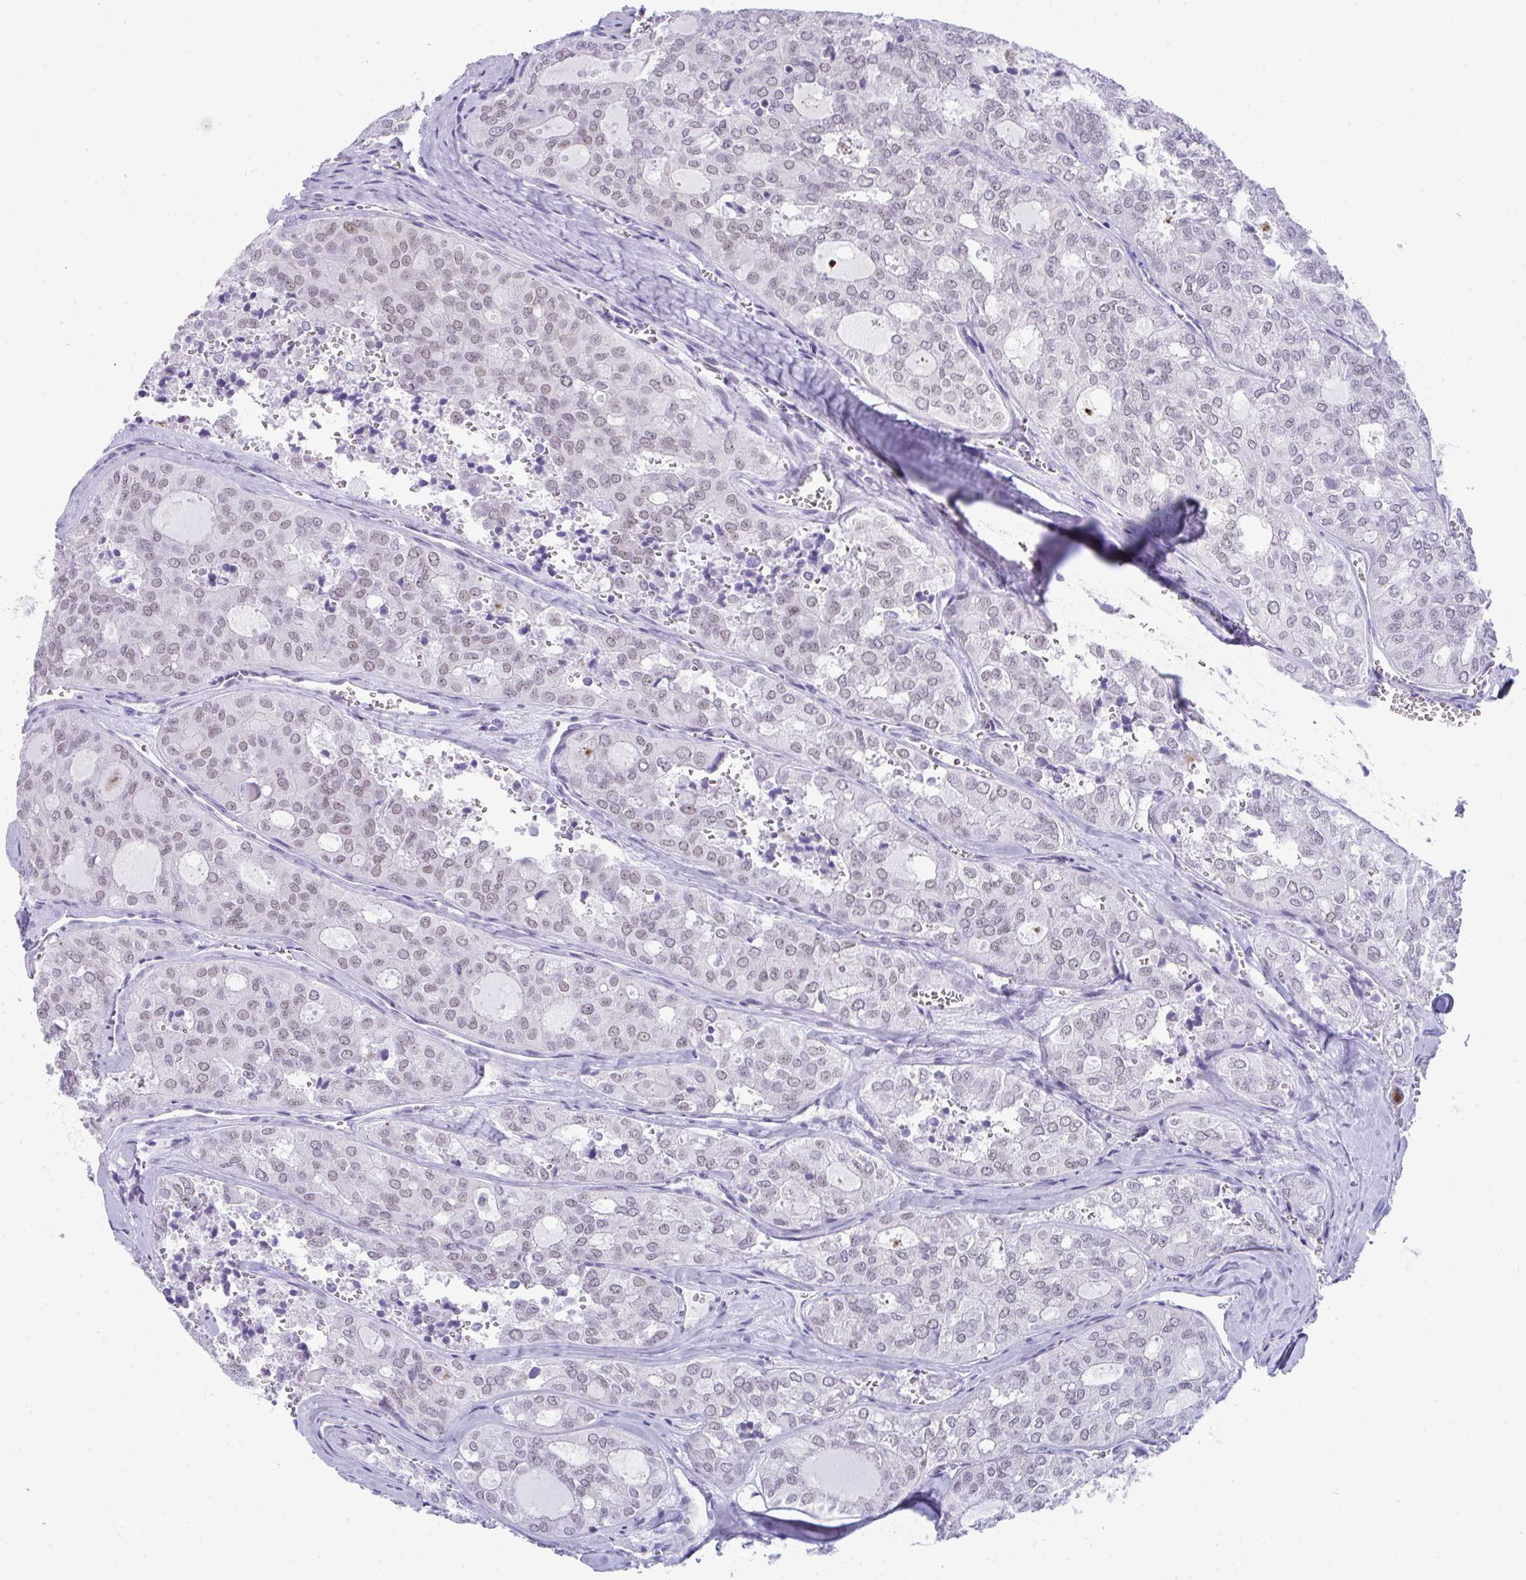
{"staining": {"intensity": "weak", "quantity": "25%-75%", "location": "nuclear"}, "tissue": "thyroid cancer", "cell_type": "Tumor cells", "image_type": "cancer", "snomed": [{"axis": "morphology", "description": "Follicular adenoma carcinoma, NOS"}, {"axis": "topography", "description": "Thyroid gland"}], "caption": "Protein staining of follicular adenoma carcinoma (thyroid) tissue reveals weak nuclear positivity in approximately 25%-75% of tumor cells. The protein is stained brown, and the nuclei are stained in blue (DAB IHC with brightfield microscopy, high magnification).", "gene": "CDK13", "patient": {"sex": "male", "age": 75}}